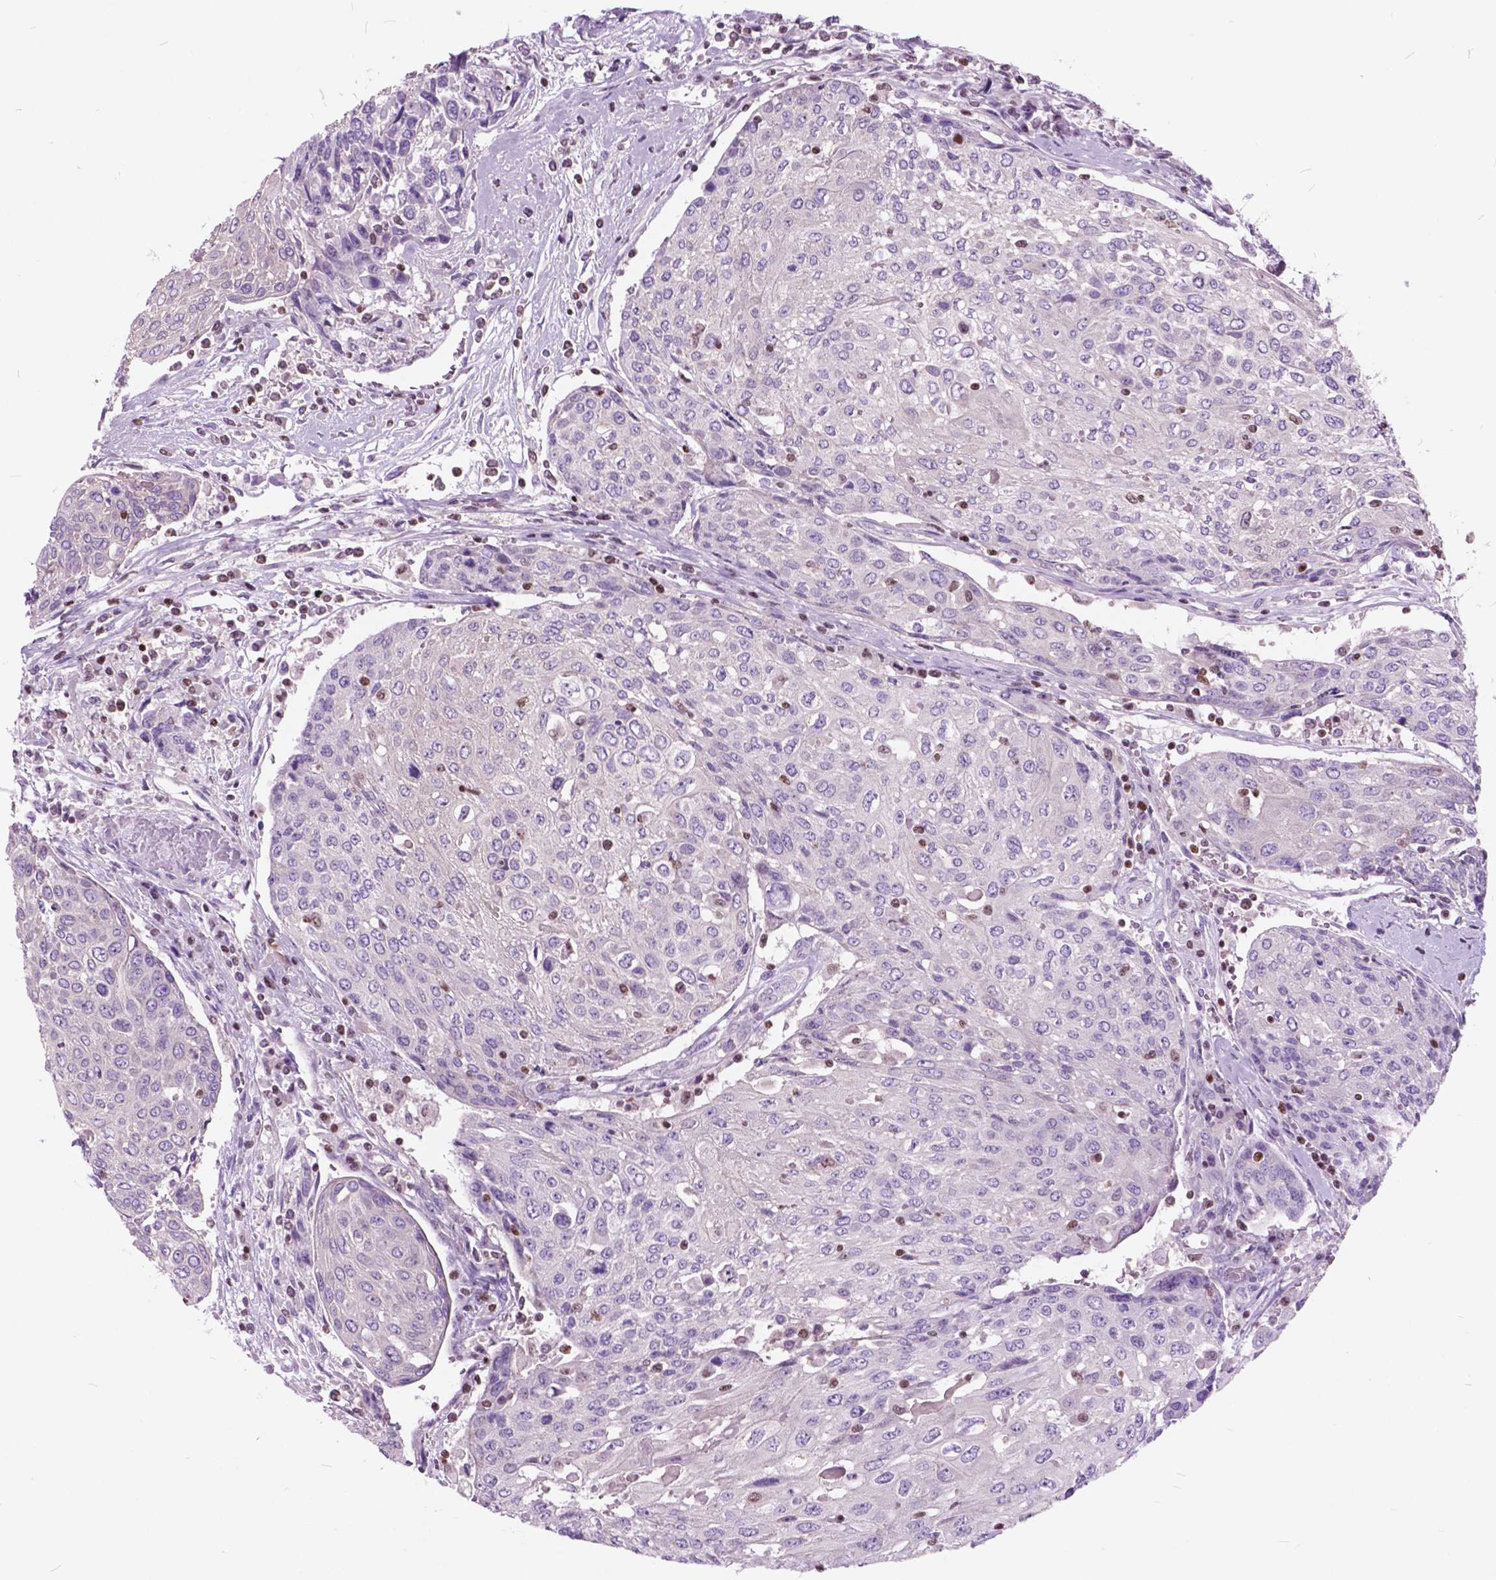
{"staining": {"intensity": "negative", "quantity": "none", "location": "none"}, "tissue": "urothelial cancer", "cell_type": "Tumor cells", "image_type": "cancer", "snomed": [{"axis": "morphology", "description": "Urothelial carcinoma, High grade"}, {"axis": "topography", "description": "Urinary bladder"}], "caption": "Immunohistochemistry (IHC) image of neoplastic tissue: human urothelial carcinoma (high-grade) stained with DAB (3,3'-diaminobenzidine) reveals no significant protein positivity in tumor cells. (Immunohistochemistry (IHC), brightfield microscopy, high magnification).", "gene": "SP140", "patient": {"sex": "female", "age": 70}}